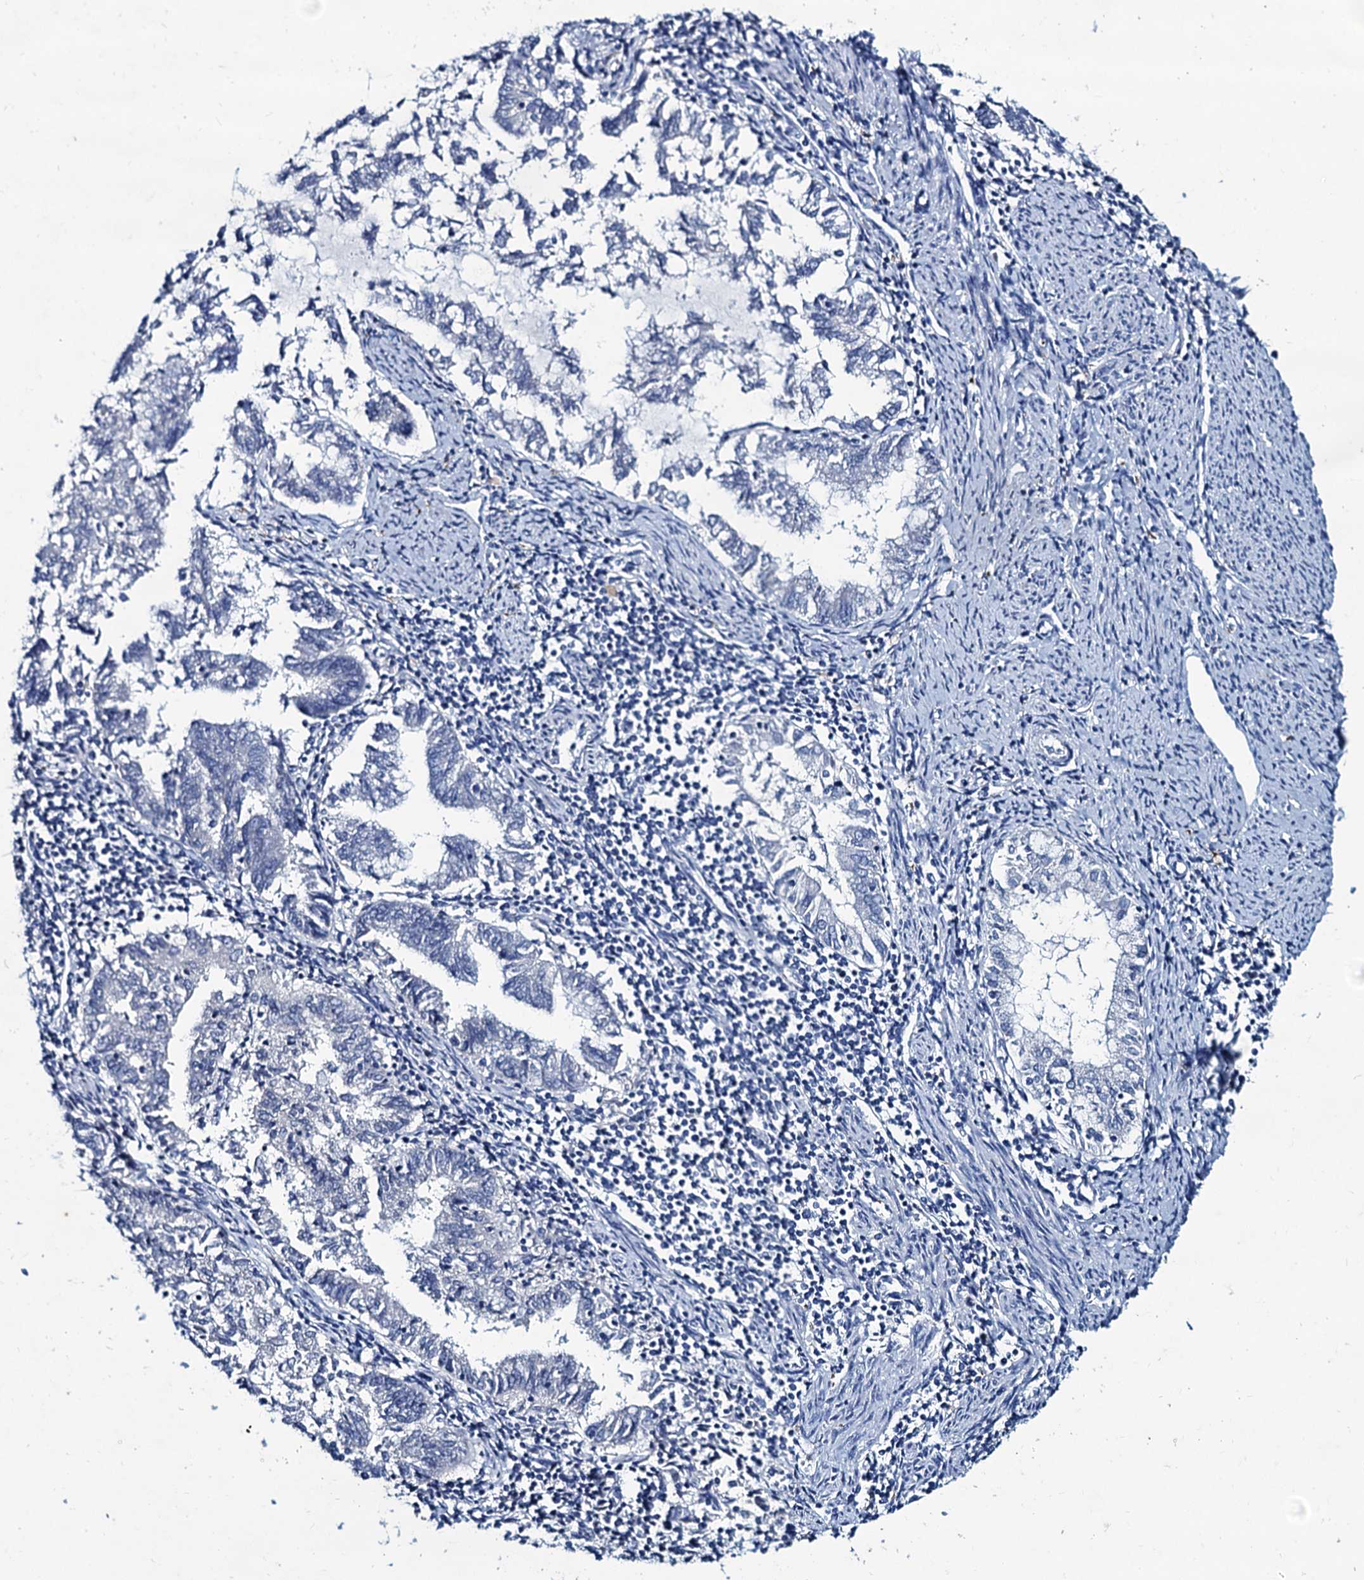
{"staining": {"intensity": "negative", "quantity": "none", "location": "none"}, "tissue": "endometrial cancer", "cell_type": "Tumor cells", "image_type": "cancer", "snomed": [{"axis": "morphology", "description": "Adenocarcinoma, NOS"}, {"axis": "topography", "description": "Endometrium"}], "caption": "The micrograph reveals no significant staining in tumor cells of endometrial adenocarcinoma. Brightfield microscopy of immunohistochemistry (IHC) stained with DAB (3,3'-diaminobenzidine) (brown) and hematoxylin (blue), captured at high magnification.", "gene": "RTKN2", "patient": {"sex": "female", "age": 79}}